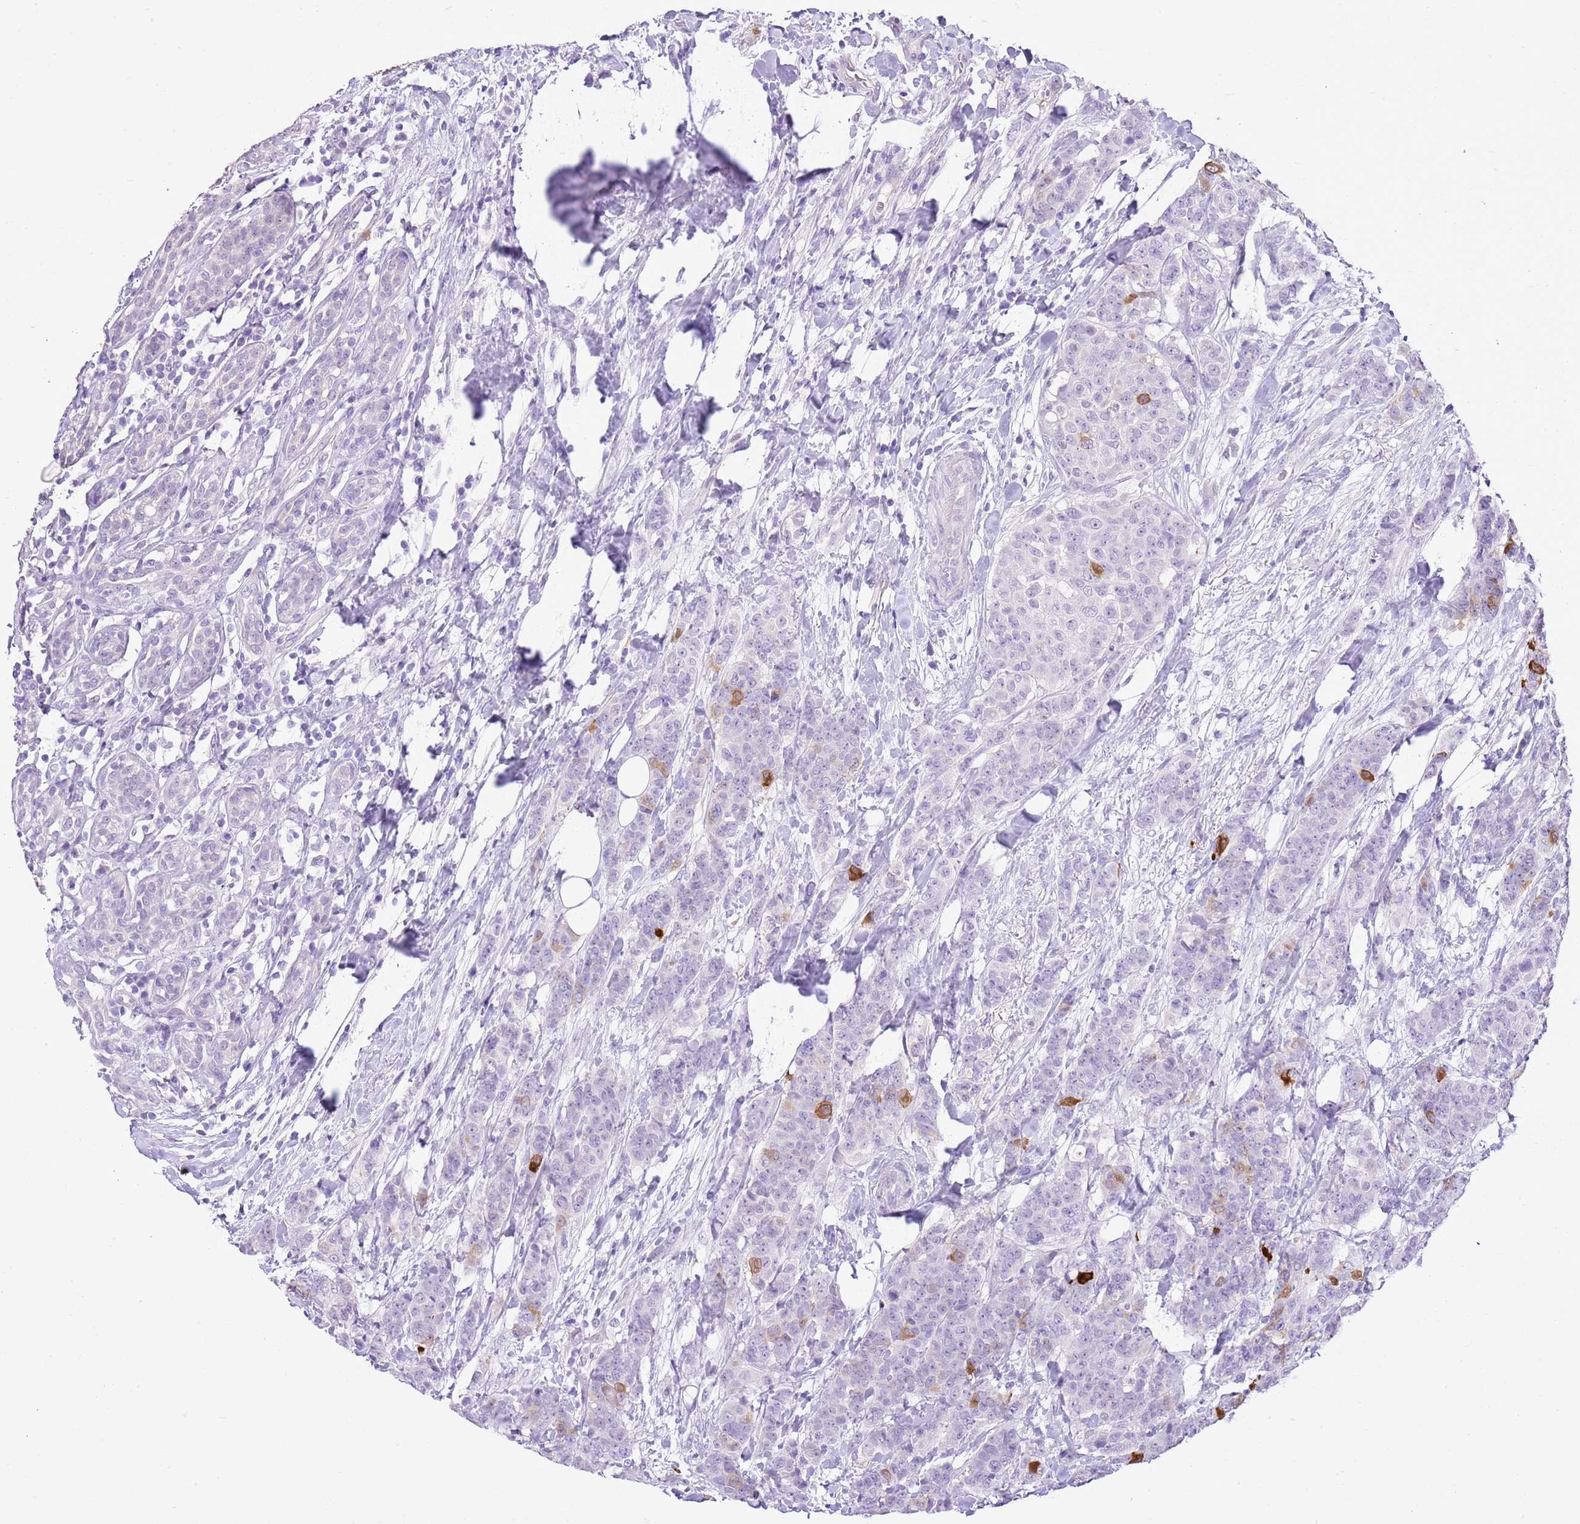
{"staining": {"intensity": "strong", "quantity": "<25%", "location": "cytoplasmic/membranous"}, "tissue": "breast cancer", "cell_type": "Tumor cells", "image_type": "cancer", "snomed": [{"axis": "morphology", "description": "Duct carcinoma"}, {"axis": "topography", "description": "Breast"}], "caption": "Immunohistochemical staining of human breast cancer (intraductal carcinoma) displays medium levels of strong cytoplasmic/membranous protein positivity in about <25% of tumor cells.", "gene": "XPO7", "patient": {"sex": "female", "age": 40}}